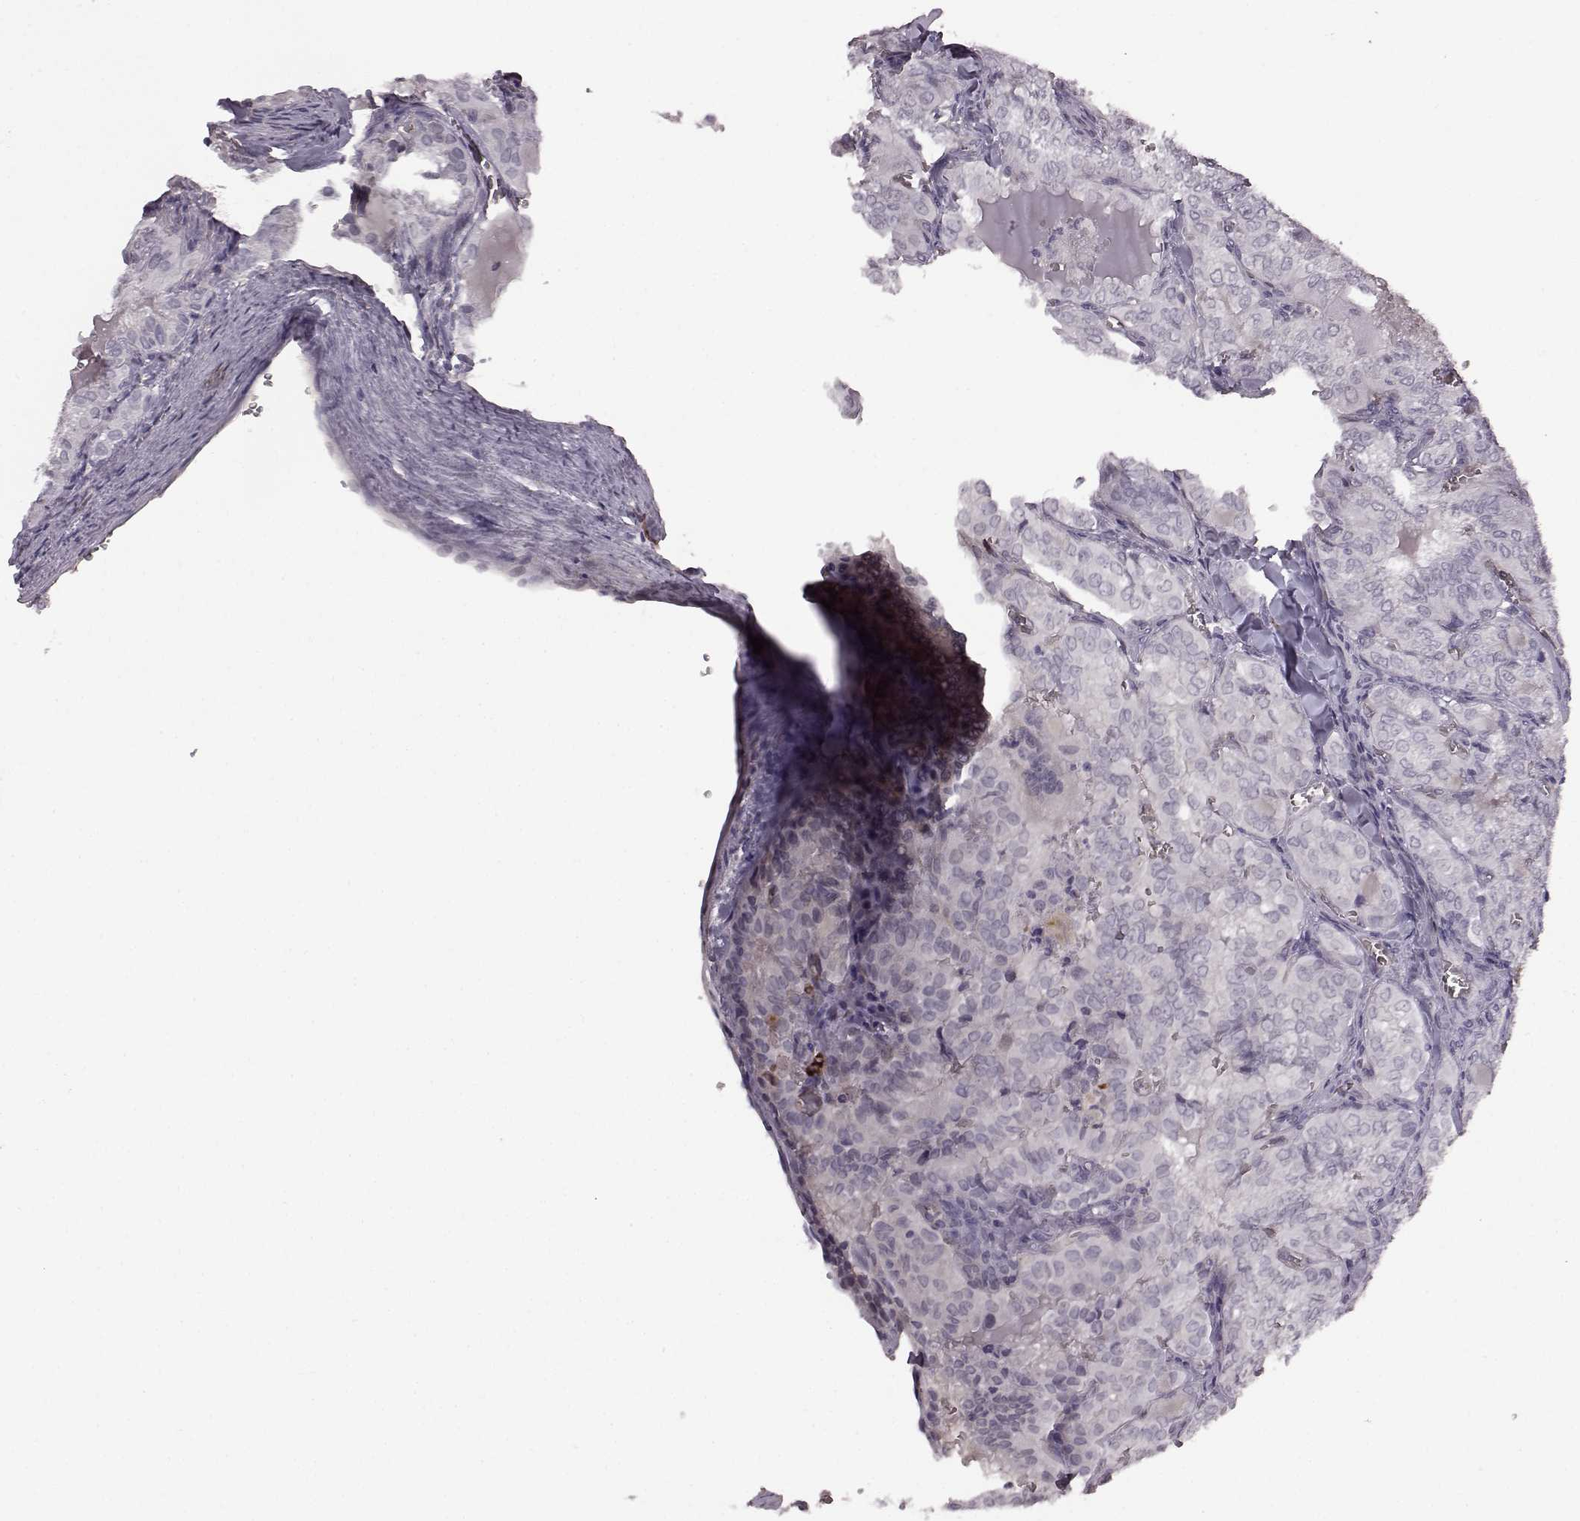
{"staining": {"intensity": "negative", "quantity": "none", "location": "none"}, "tissue": "thyroid cancer", "cell_type": "Tumor cells", "image_type": "cancer", "snomed": [{"axis": "morphology", "description": "Papillary adenocarcinoma, NOS"}, {"axis": "topography", "description": "Thyroid gland"}], "caption": "Human papillary adenocarcinoma (thyroid) stained for a protein using IHC shows no positivity in tumor cells.", "gene": "PROP1", "patient": {"sex": "female", "age": 41}}